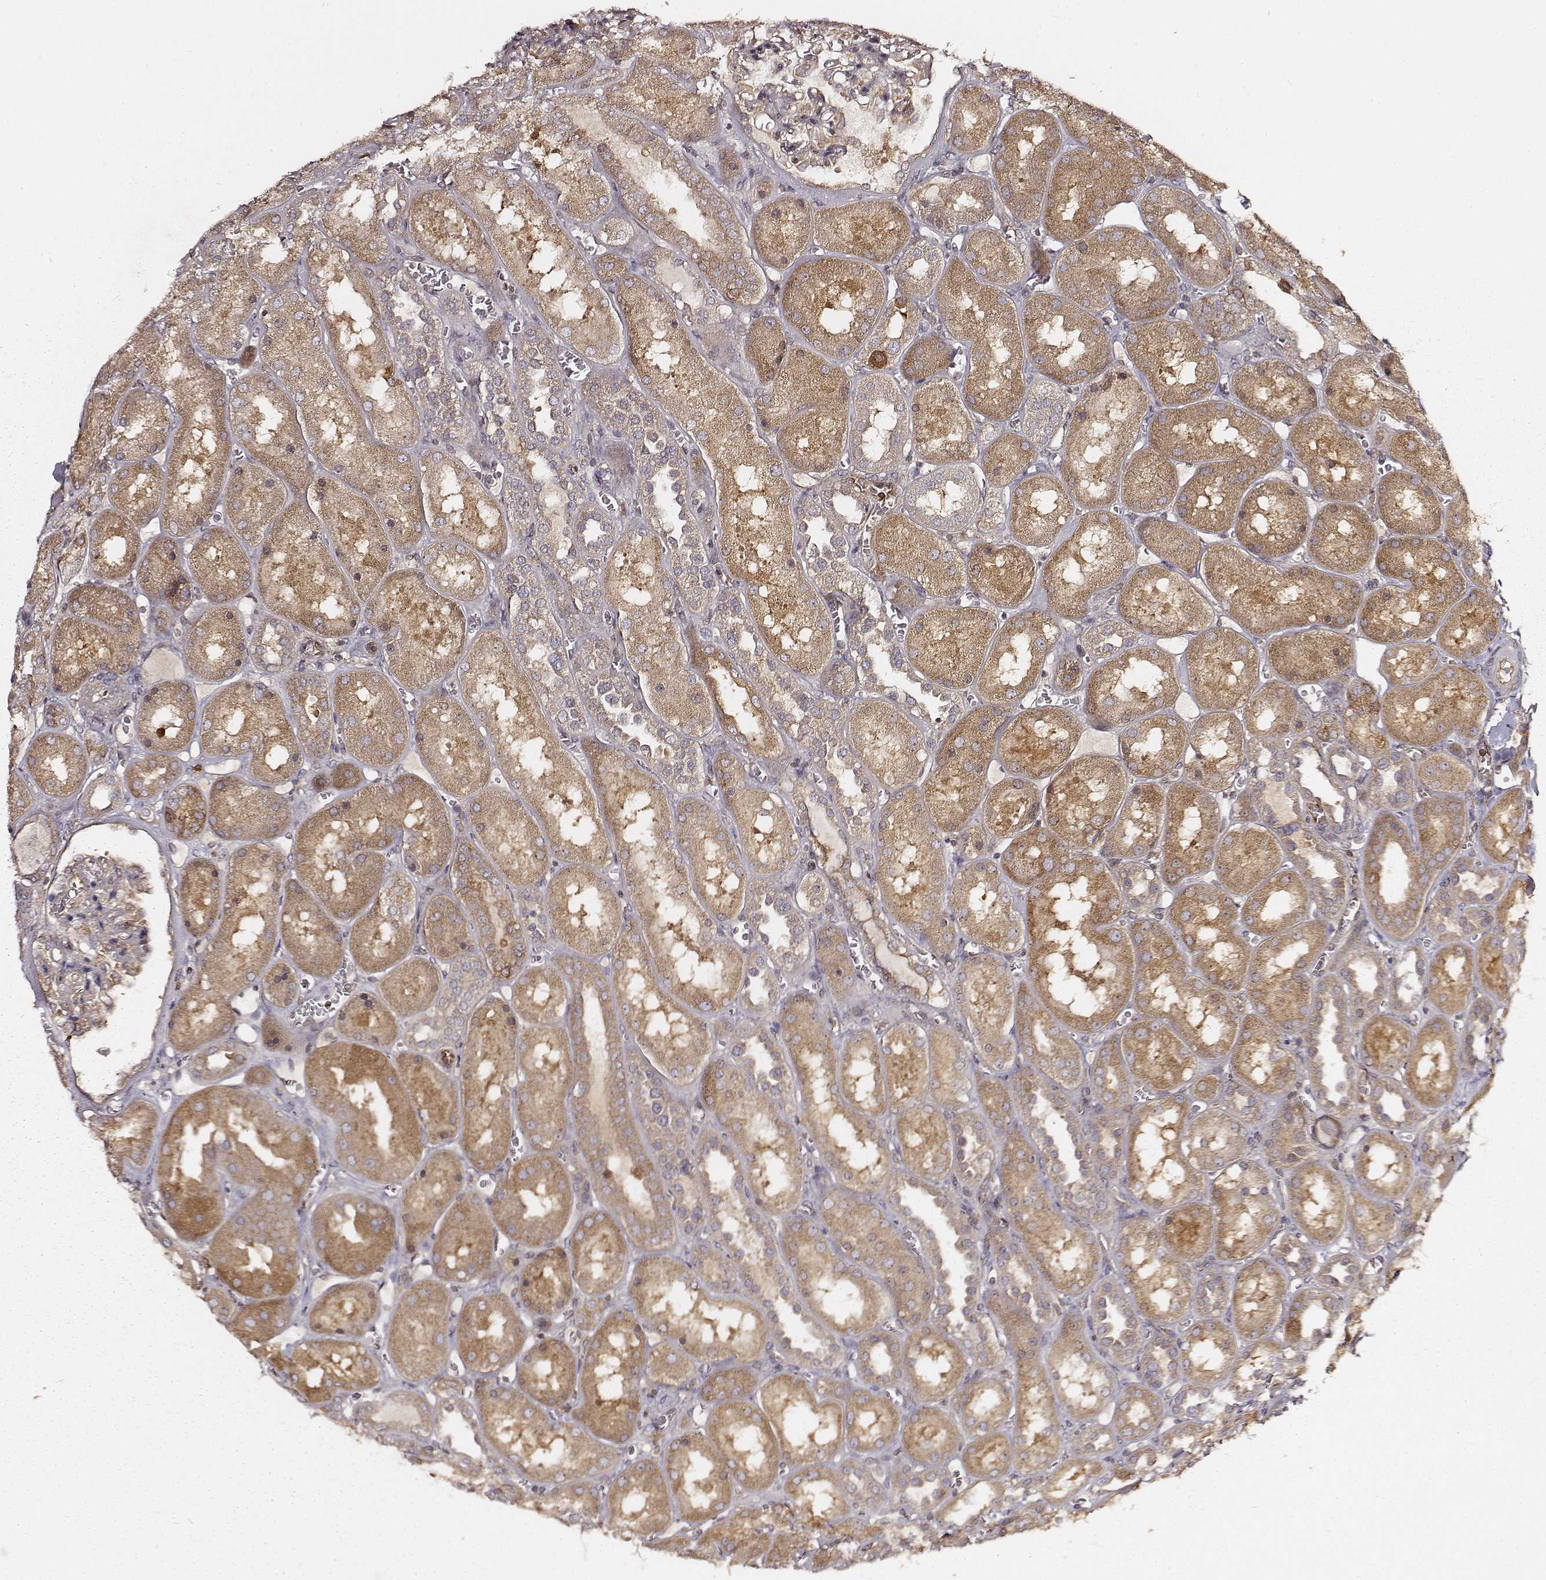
{"staining": {"intensity": "strong", "quantity": "<25%", "location": "cytoplasmic/membranous"}, "tissue": "kidney", "cell_type": "Cells in glomeruli", "image_type": "normal", "snomed": [{"axis": "morphology", "description": "Normal tissue, NOS"}, {"axis": "topography", "description": "Kidney"}], "caption": "The image reveals staining of unremarkable kidney, revealing strong cytoplasmic/membranous protein positivity (brown color) within cells in glomeruli. (brown staining indicates protein expression, while blue staining denotes nuclei).", "gene": "CARS1", "patient": {"sex": "male", "age": 73}}